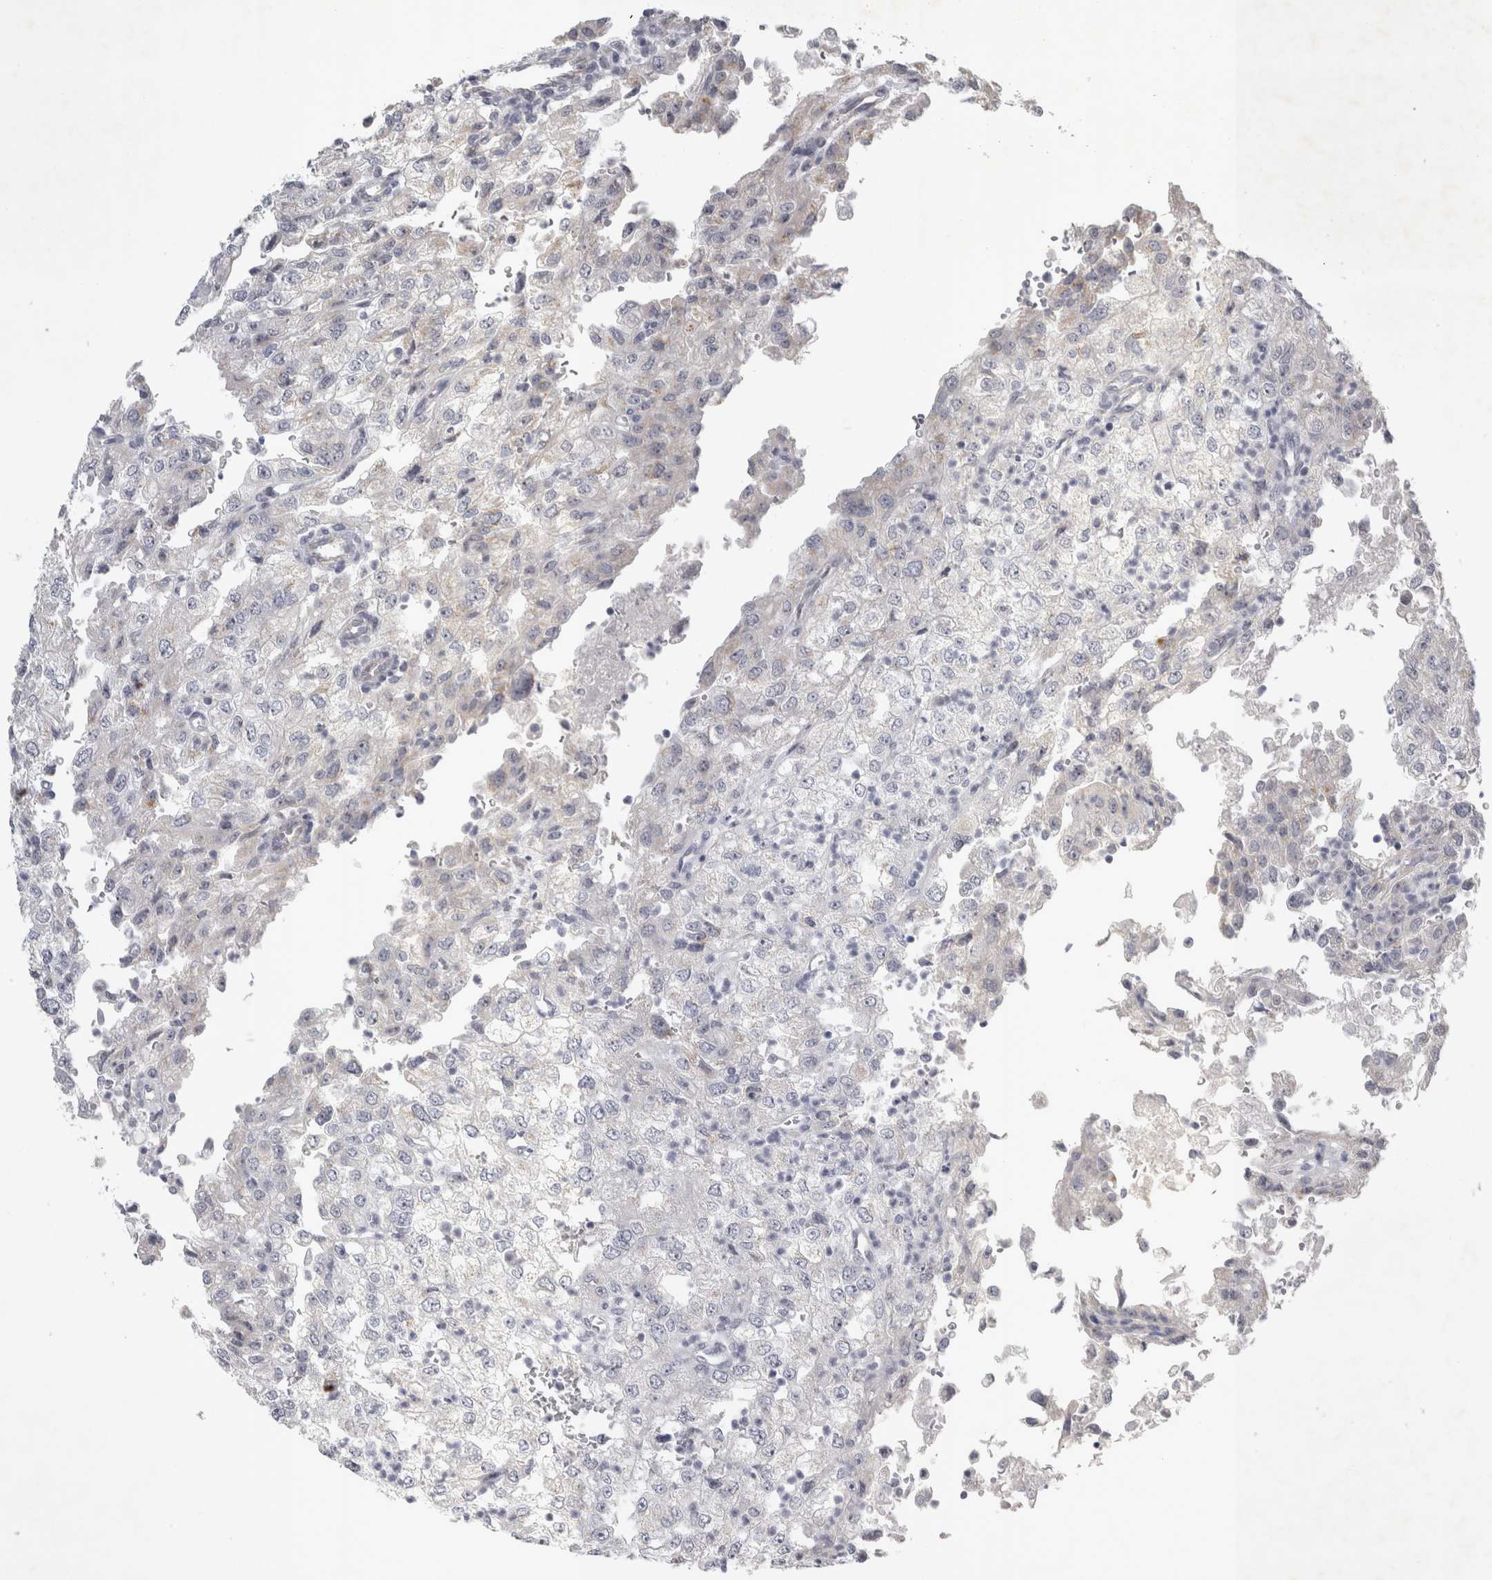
{"staining": {"intensity": "negative", "quantity": "none", "location": "none"}, "tissue": "renal cancer", "cell_type": "Tumor cells", "image_type": "cancer", "snomed": [{"axis": "morphology", "description": "Adenocarcinoma, NOS"}, {"axis": "topography", "description": "Kidney"}], "caption": "The photomicrograph shows no significant staining in tumor cells of renal cancer. Brightfield microscopy of immunohistochemistry (IHC) stained with DAB (brown) and hematoxylin (blue), captured at high magnification.", "gene": "FXYD7", "patient": {"sex": "female", "age": 54}}